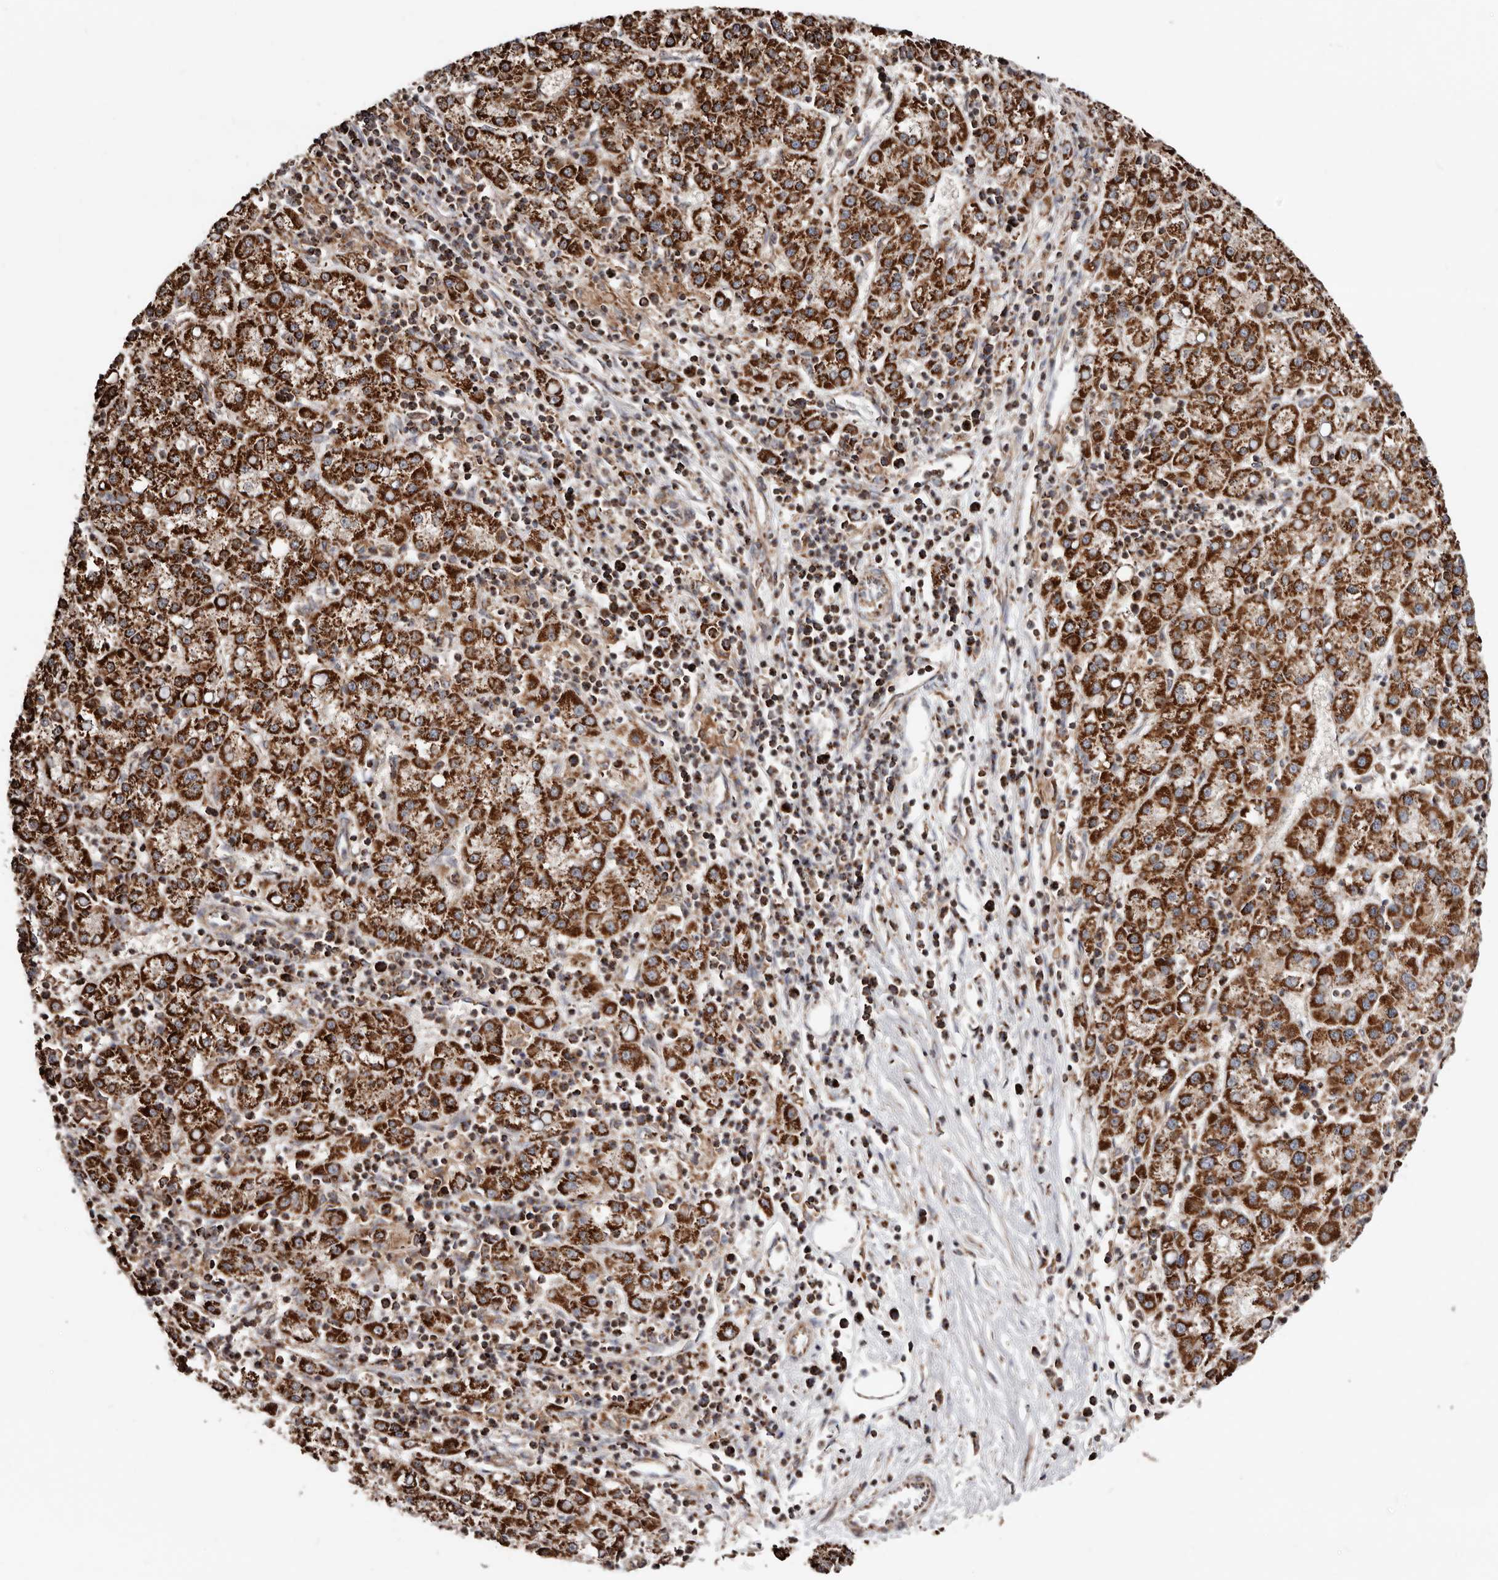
{"staining": {"intensity": "strong", "quantity": ">75%", "location": "cytoplasmic/membranous"}, "tissue": "liver cancer", "cell_type": "Tumor cells", "image_type": "cancer", "snomed": [{"axis": "morphology", "description": "Carcinoma, Hepatocellular, NOS"}, {"axis": "topography", "description": "Liver"}], "caption": "A brown stain shows strong cytoplasmic/membranous staining of a protein in human hepatocellular carcinoma (liver) tumor cells. (DAB (3,3'-diaminobenzidine) = brown stain, brightfield microscopy at high magnification).", "gene": "PRKACB", "patient": {"sex": "female", "age": 58}}